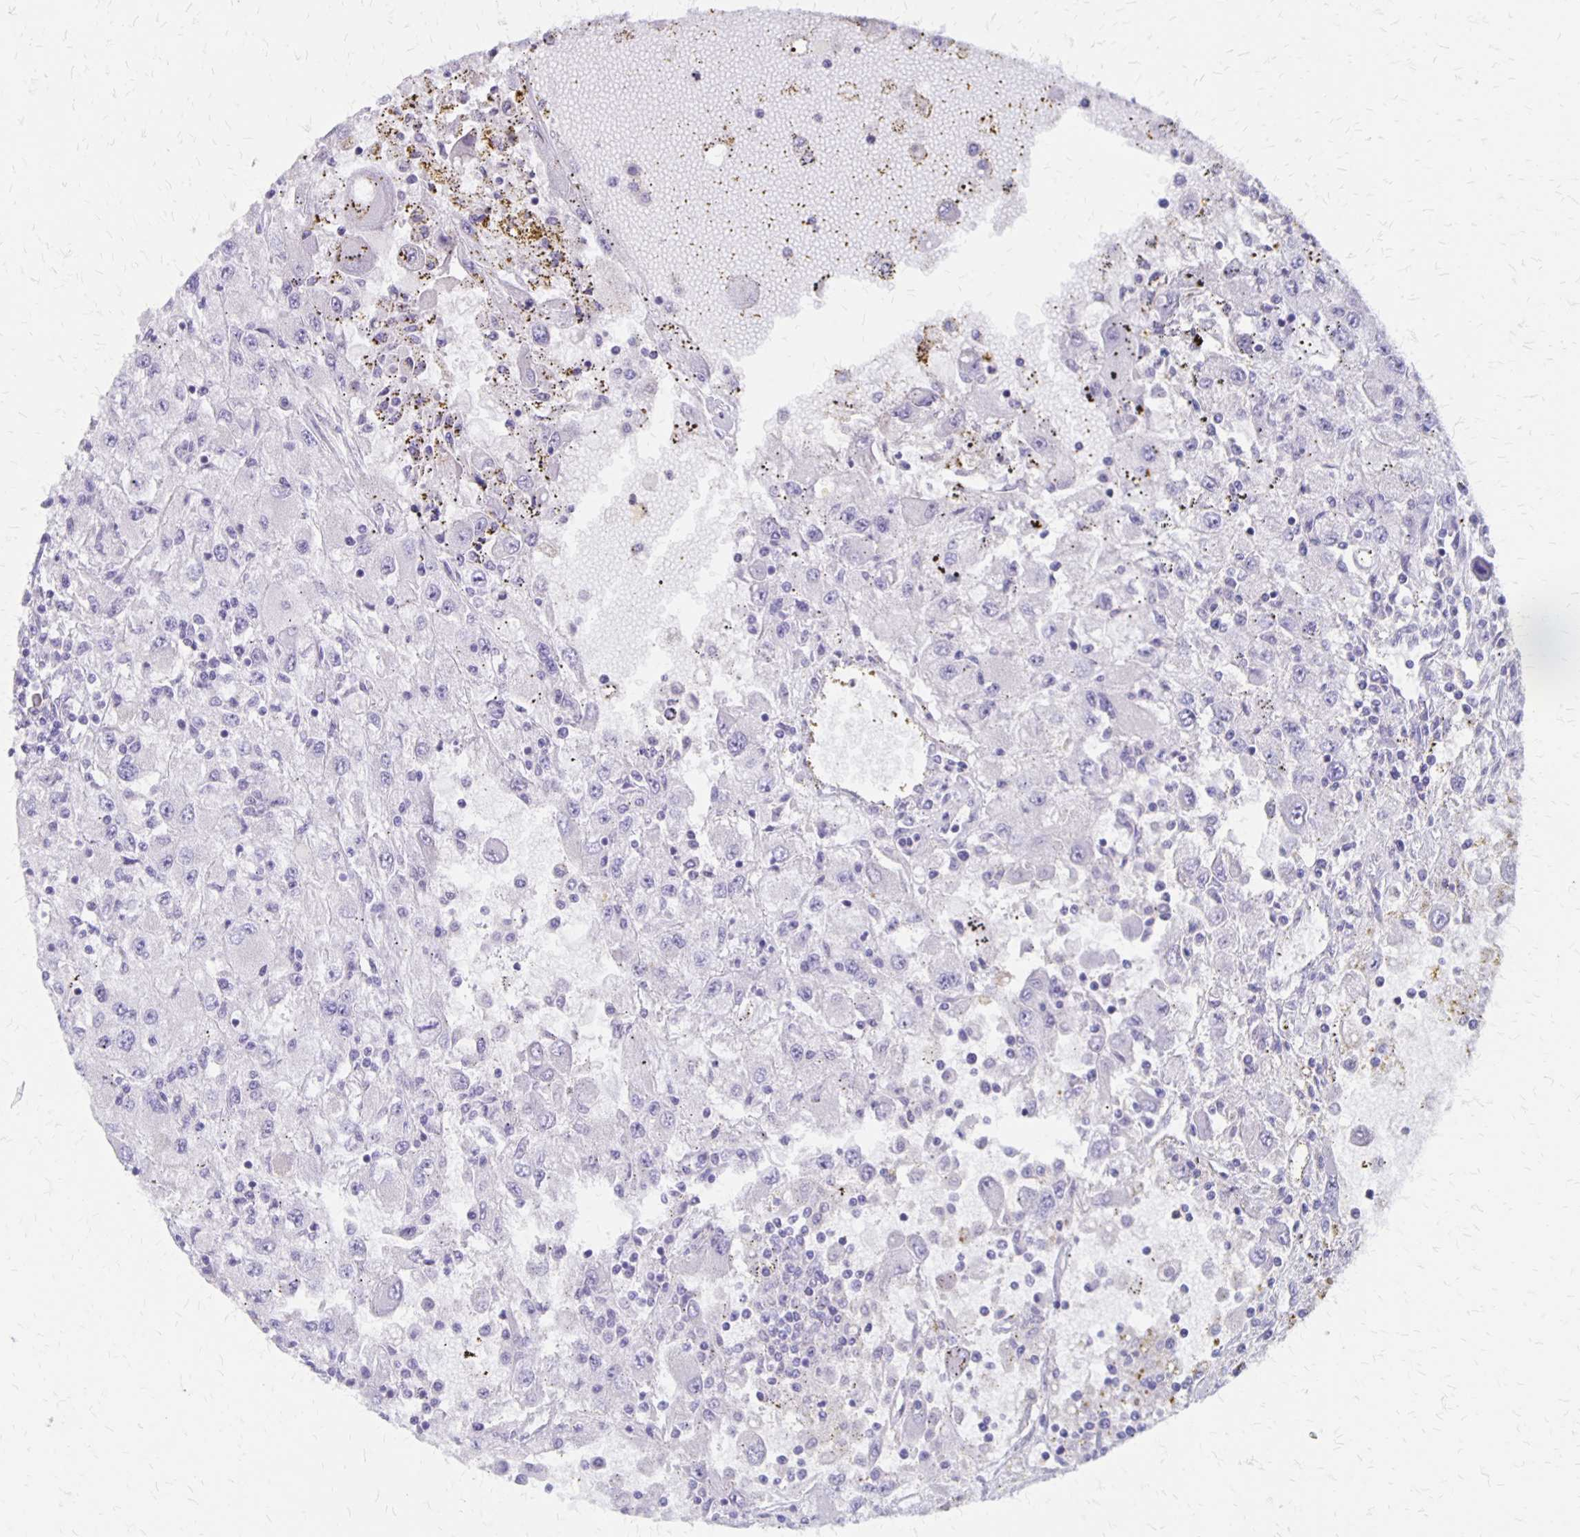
{"staining": {"intensity": "negative", "quantity": "none", "location": "none"}, "tissue": "renal cancer", "cell_type": "Tumor cells", "image_type": "cancer", "snomed": [{"axis": "morphology", "description": "Adenocarcinoma, NOS"}, {"axis": "topography", "description": "Kidney"}], "caption": "DAB (3,3'-diaminobenzidine) immunohistochemical staining of renal cancer displays no significant staining in tumor cells.", "gene": "SEPTIN5", "patient": {"sex": "female", "age": 67}}